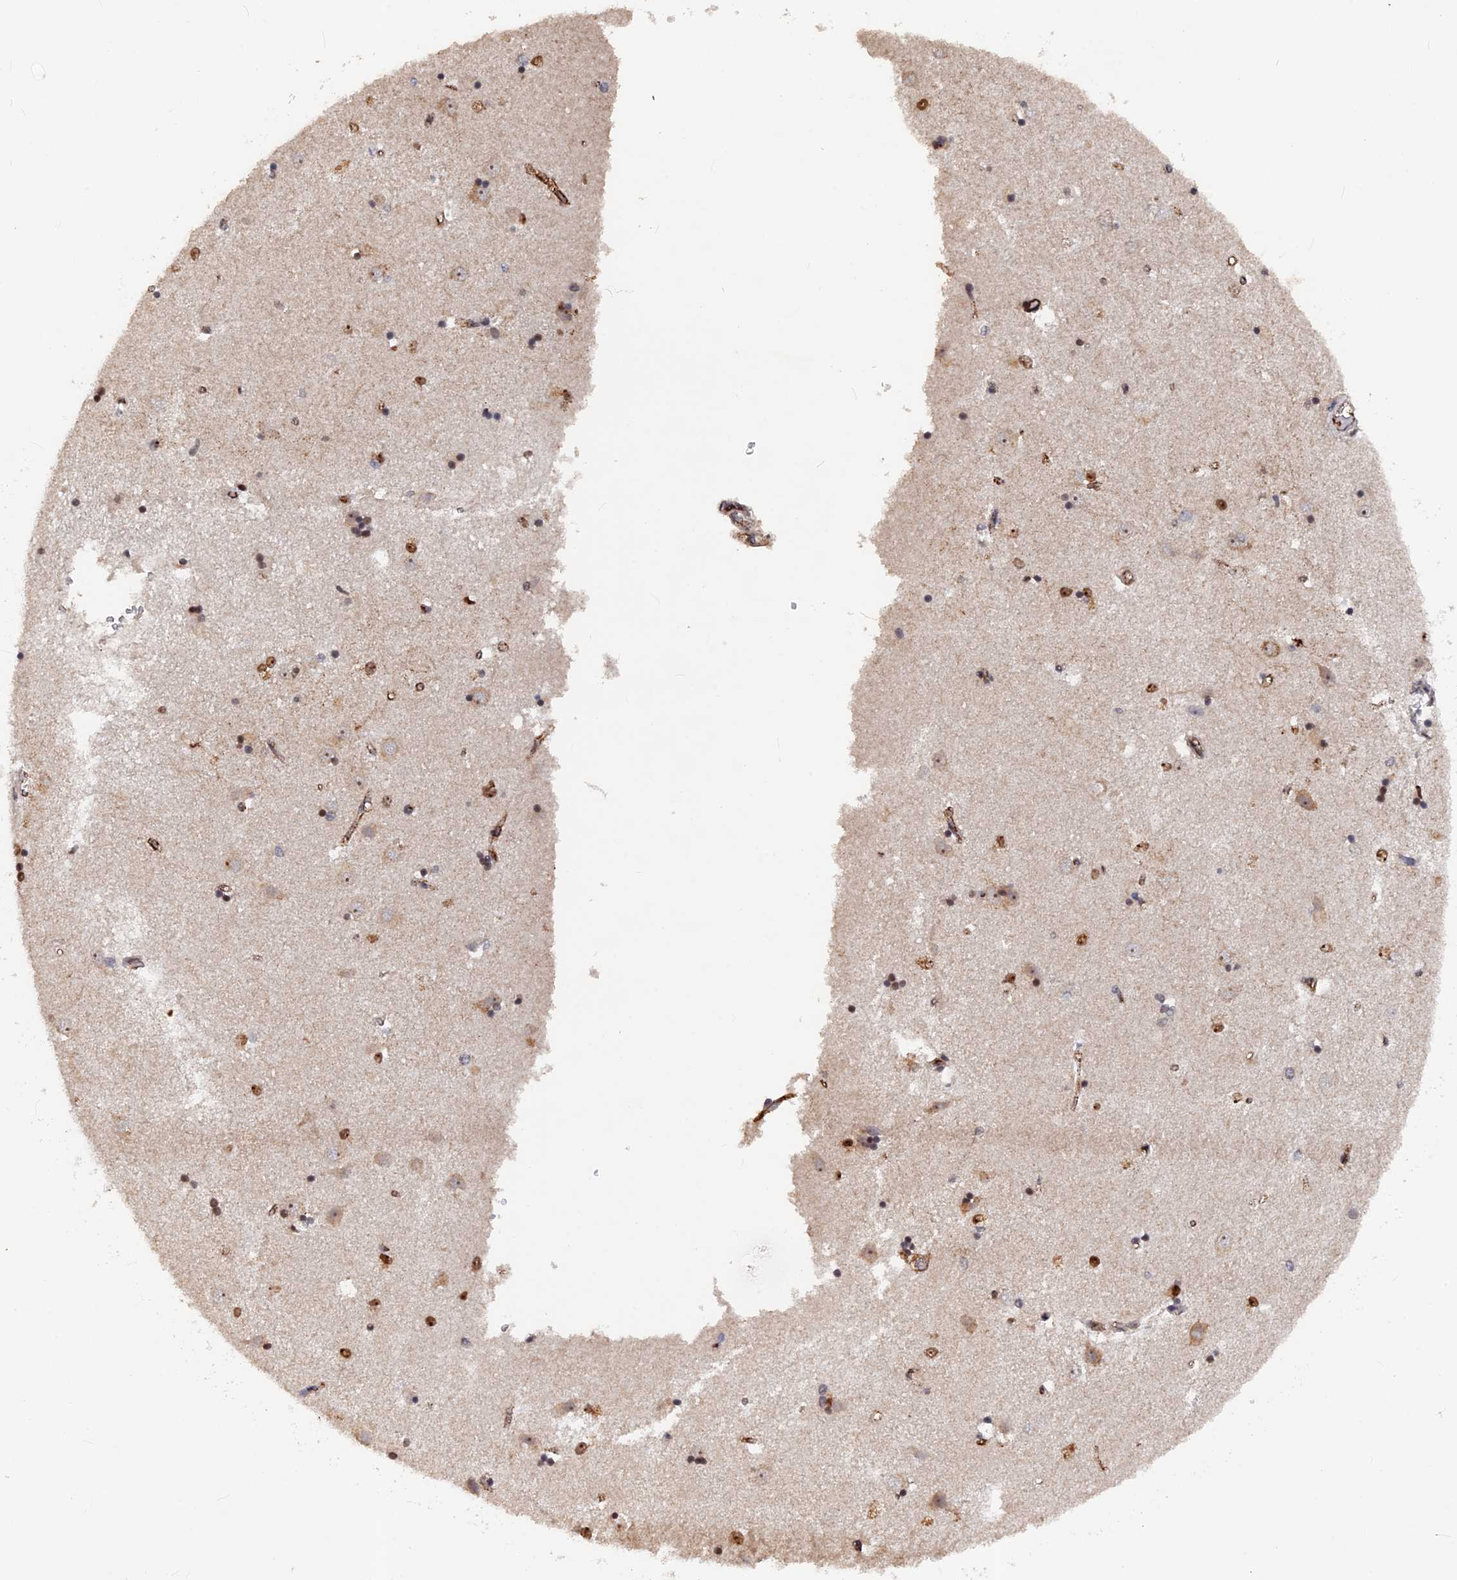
{"staining": {"intensity": "moderate", "quantity": "<25%", "location": "nuclear"}, "tissue": "caudate", "cell_type": "Glial cells", "image_type": "normal", "snomed": [{"axis": "morphology", "description": "Normal tissue, NOS"}, {"axis": "topography", "description": "Lateral ventricle wall"}], "caption": "The image exhibits staining of benign caudate, revealing moderate nuclear protein positivity (brown color) within glial cells. (DAB (3,3'-diaminobenzidine) IHC, brown staining for protein, blue staining for nuclei).", "gene": "SH3D21", "patient": {"sex": "male", "age": 45}}